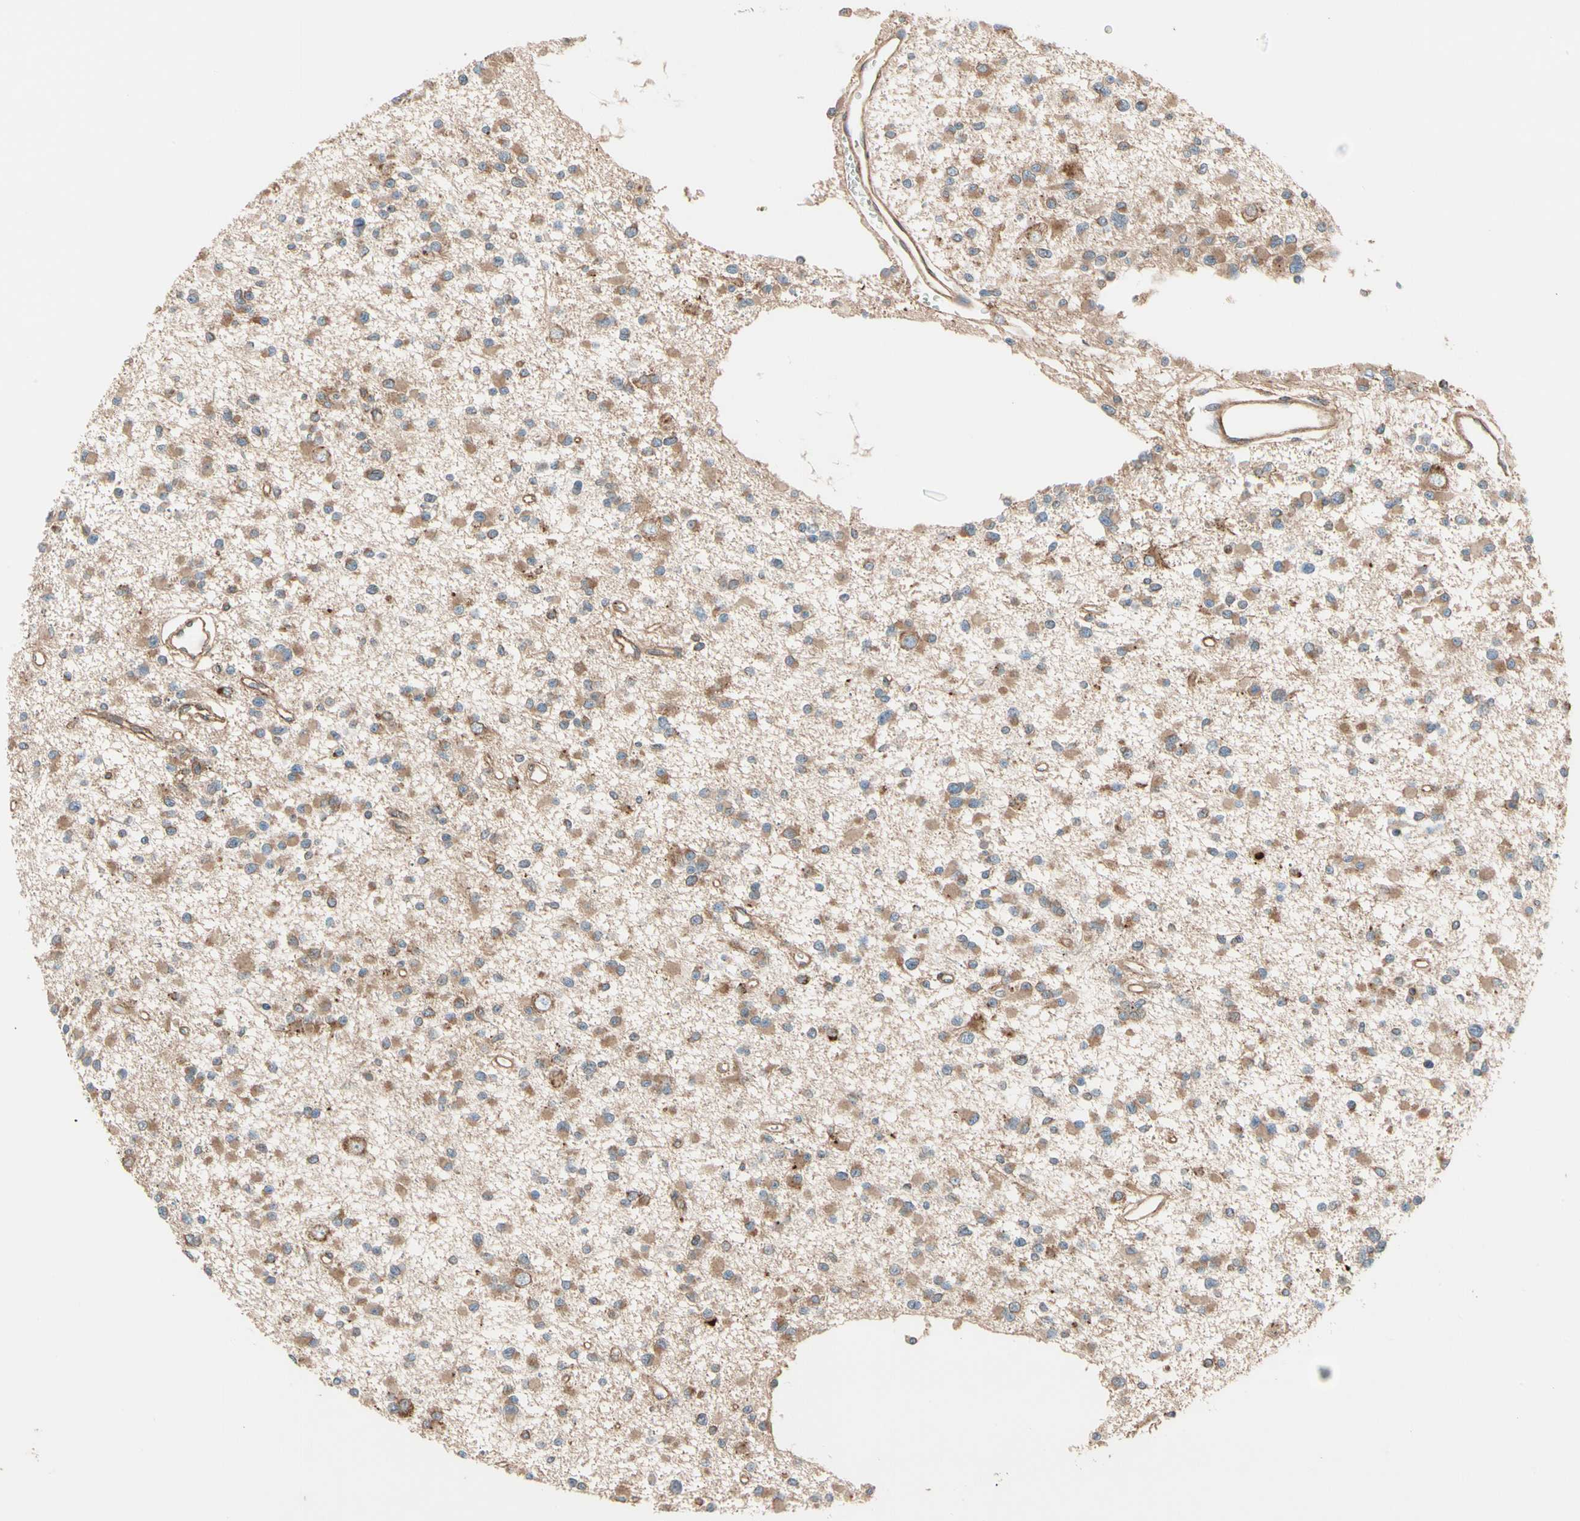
{"staining": {"intensity": "moderate", "quantity": ">75%", "location": "cytoplasmic/membranous"}, "tissue": "glioma", "cell_type": "Tumor cells", "image_type": "cancer", "snomed": [{"axis": "morphology", "description": "Glioma, malignant, Low grade"}, {"axis": "topography", "description": "Brain"}], "caption": "A medium amount of moderate cytoplasmic/membranous positivity is present in approximately >75% of tumor cells in glioma tissue. (Brightfield microscopy of DAB IHC at high magnification).", "gene": "PHYH", "patient": {"sex": "female", "age": 22}}